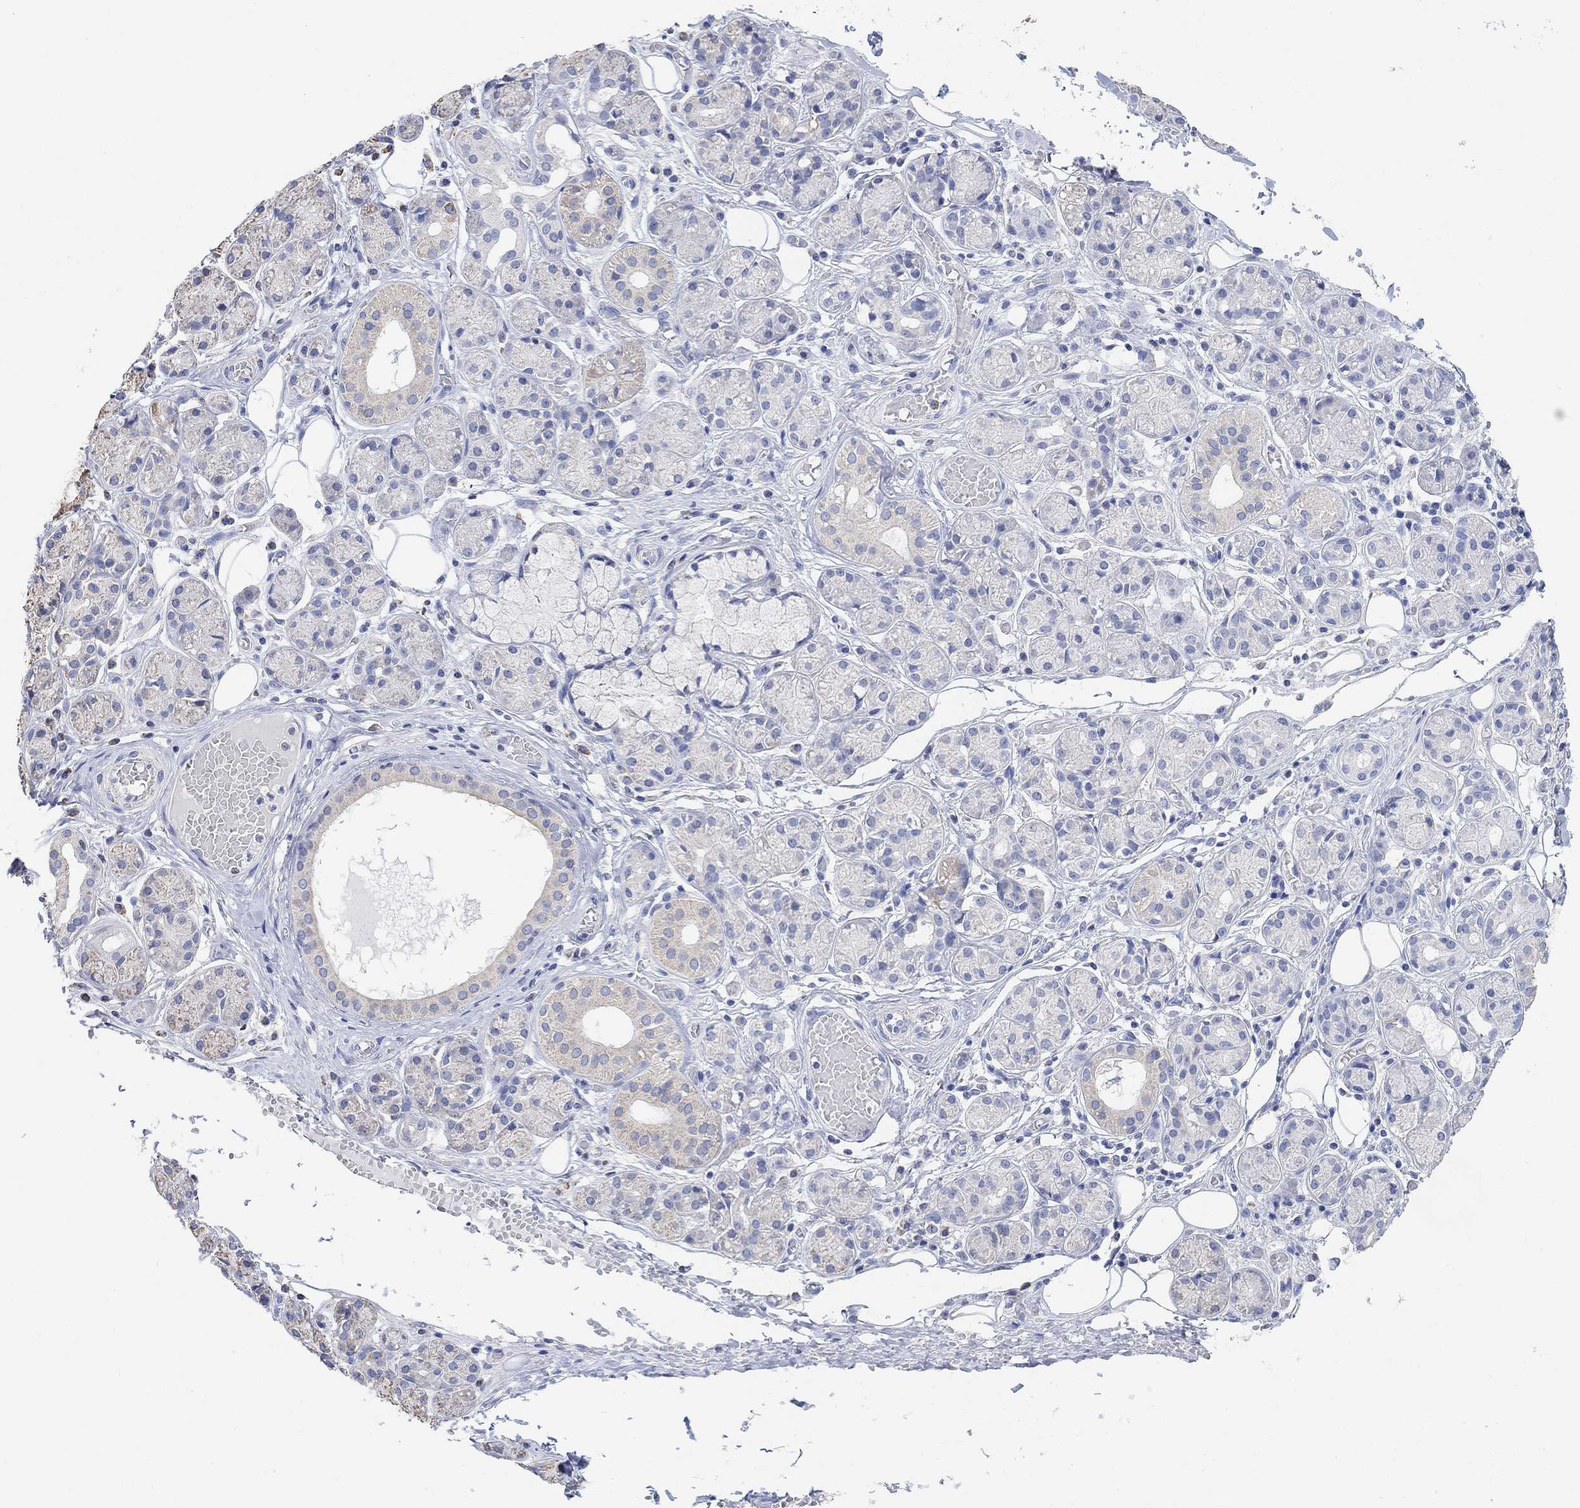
{"staining": {"intensity": "weak", "quantity": "<25%", "location": "cytoplasmic/membranous"}, "tissue": "salivary gland", "cell_type": "Glandular cells", "image_type": "normal", "snomed": [{"axis": "morphology", "description": "Normal tissue, NOS"}, {"axis": "topography", "description": "Salivary gland"}, {"axis": "topography", "description": "Peripheral nerve tissue"}], "caption": "Protein analysis of unremarkable salivary gland displays no significant positivity in glandular cells. Brightfield microscopy of IHC stained with DAB (3,3'-diaminobenzidine) (brown) and hematoxylin (blue), captured at high magnification.", "gene": "SYT12", "patient": {"sex": "male", "age": 71}}